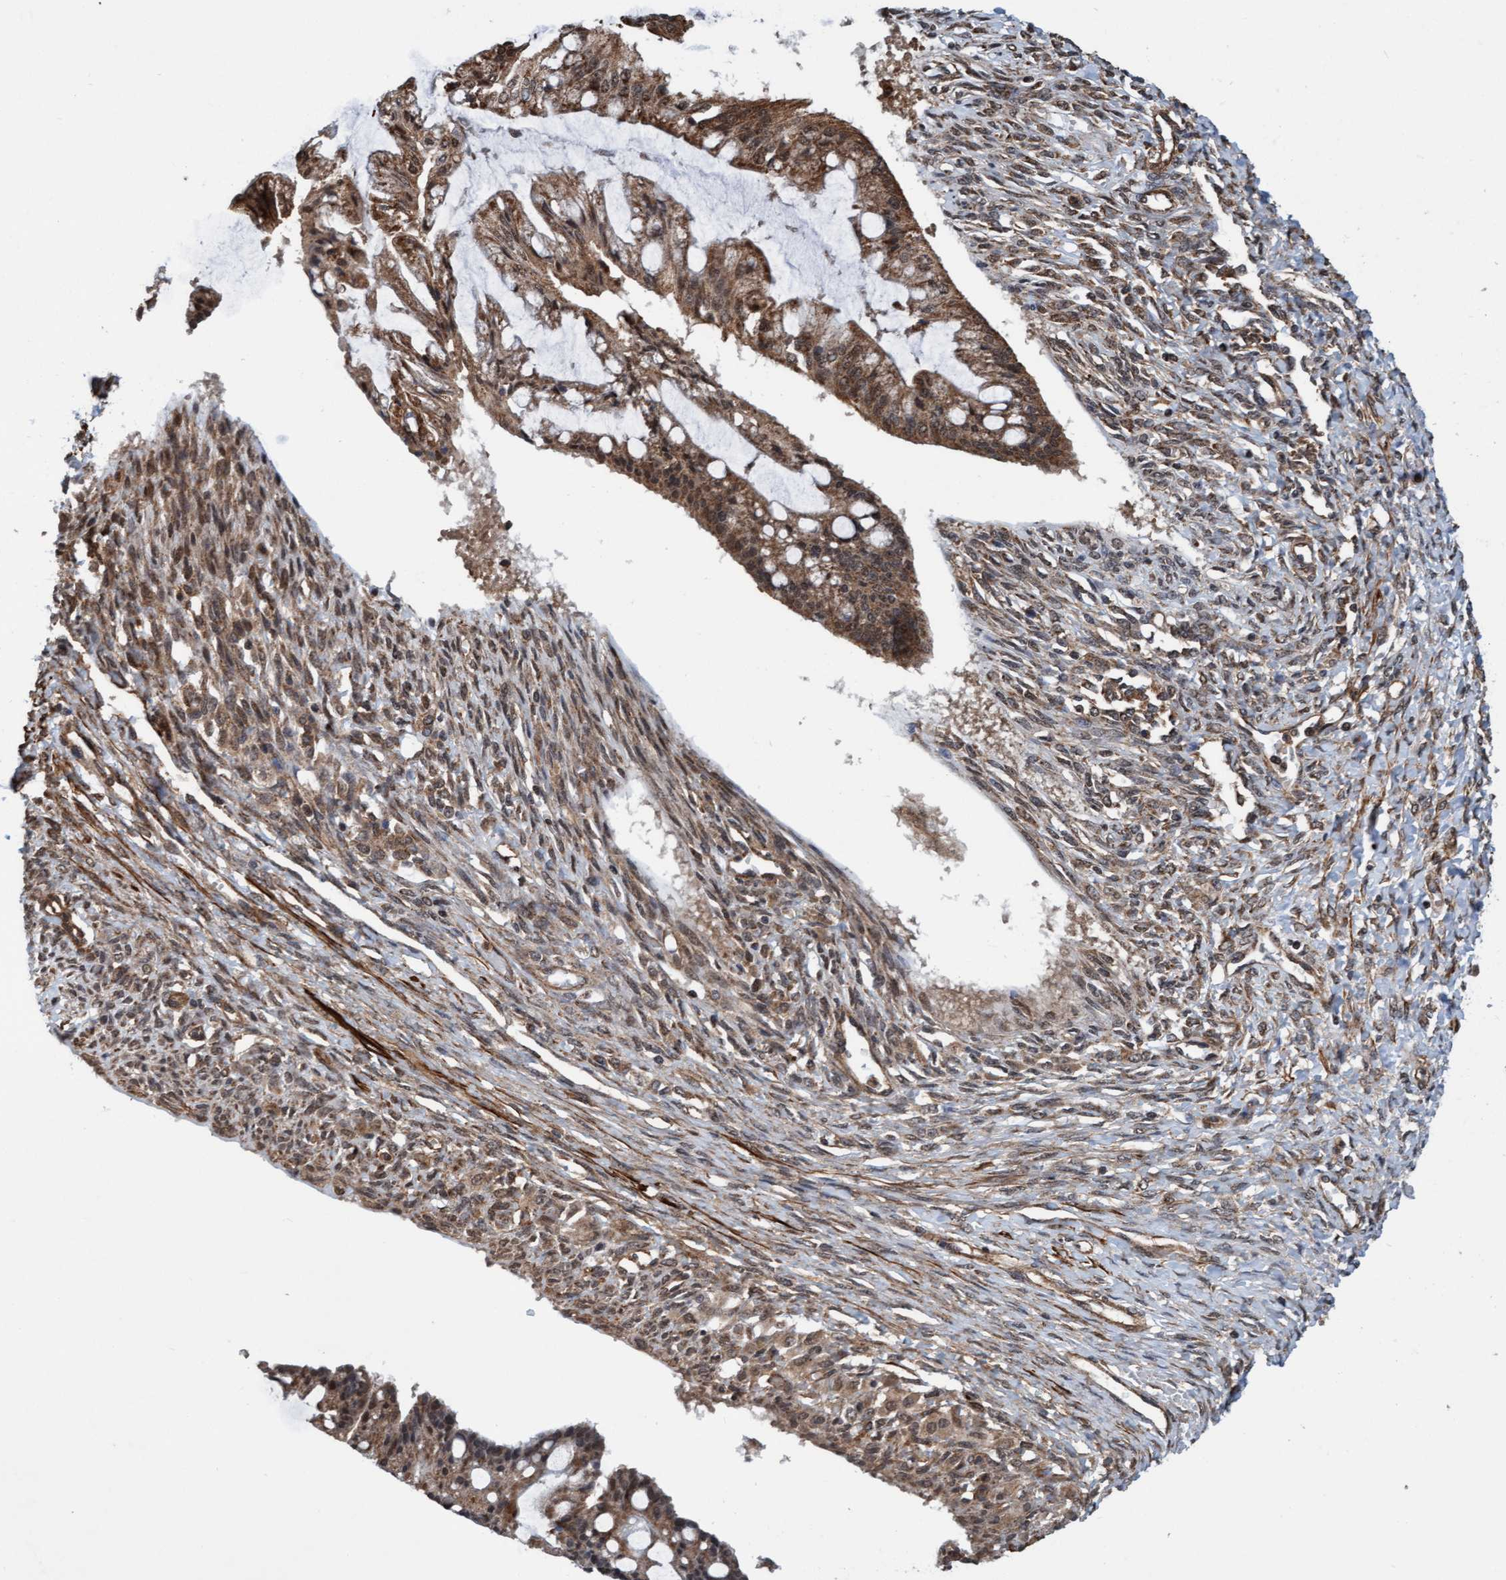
{"staining": {"intensity": "moderate", "quantity": ">75%", "location": "cytoplasmic/membranous,nuclear"}, "tissue": "ovarian cancer", "cell_type": "Tumor cells", "image_type": "cancer", "snomed": [{"axis": "morphology", "description": "Cystadenocarcinoma, mucinous, NOS"}, {"axis": "topography", "description": "Ovary"}], "caption": "A photomicrograph of ovarian mucinous cystadenocarcinoma stained for a protein shows moderate cytoplasmic/membranous and nuclear brown staining in tumor cells. The staining was performed using DAB (3,3'-diaminobenzidine), with brown indicating positive protein expression. Nuclei are stained blue with hematoxylin.", "gene": "STXBP4", "patient": {"sex": "female", "age": 73}}